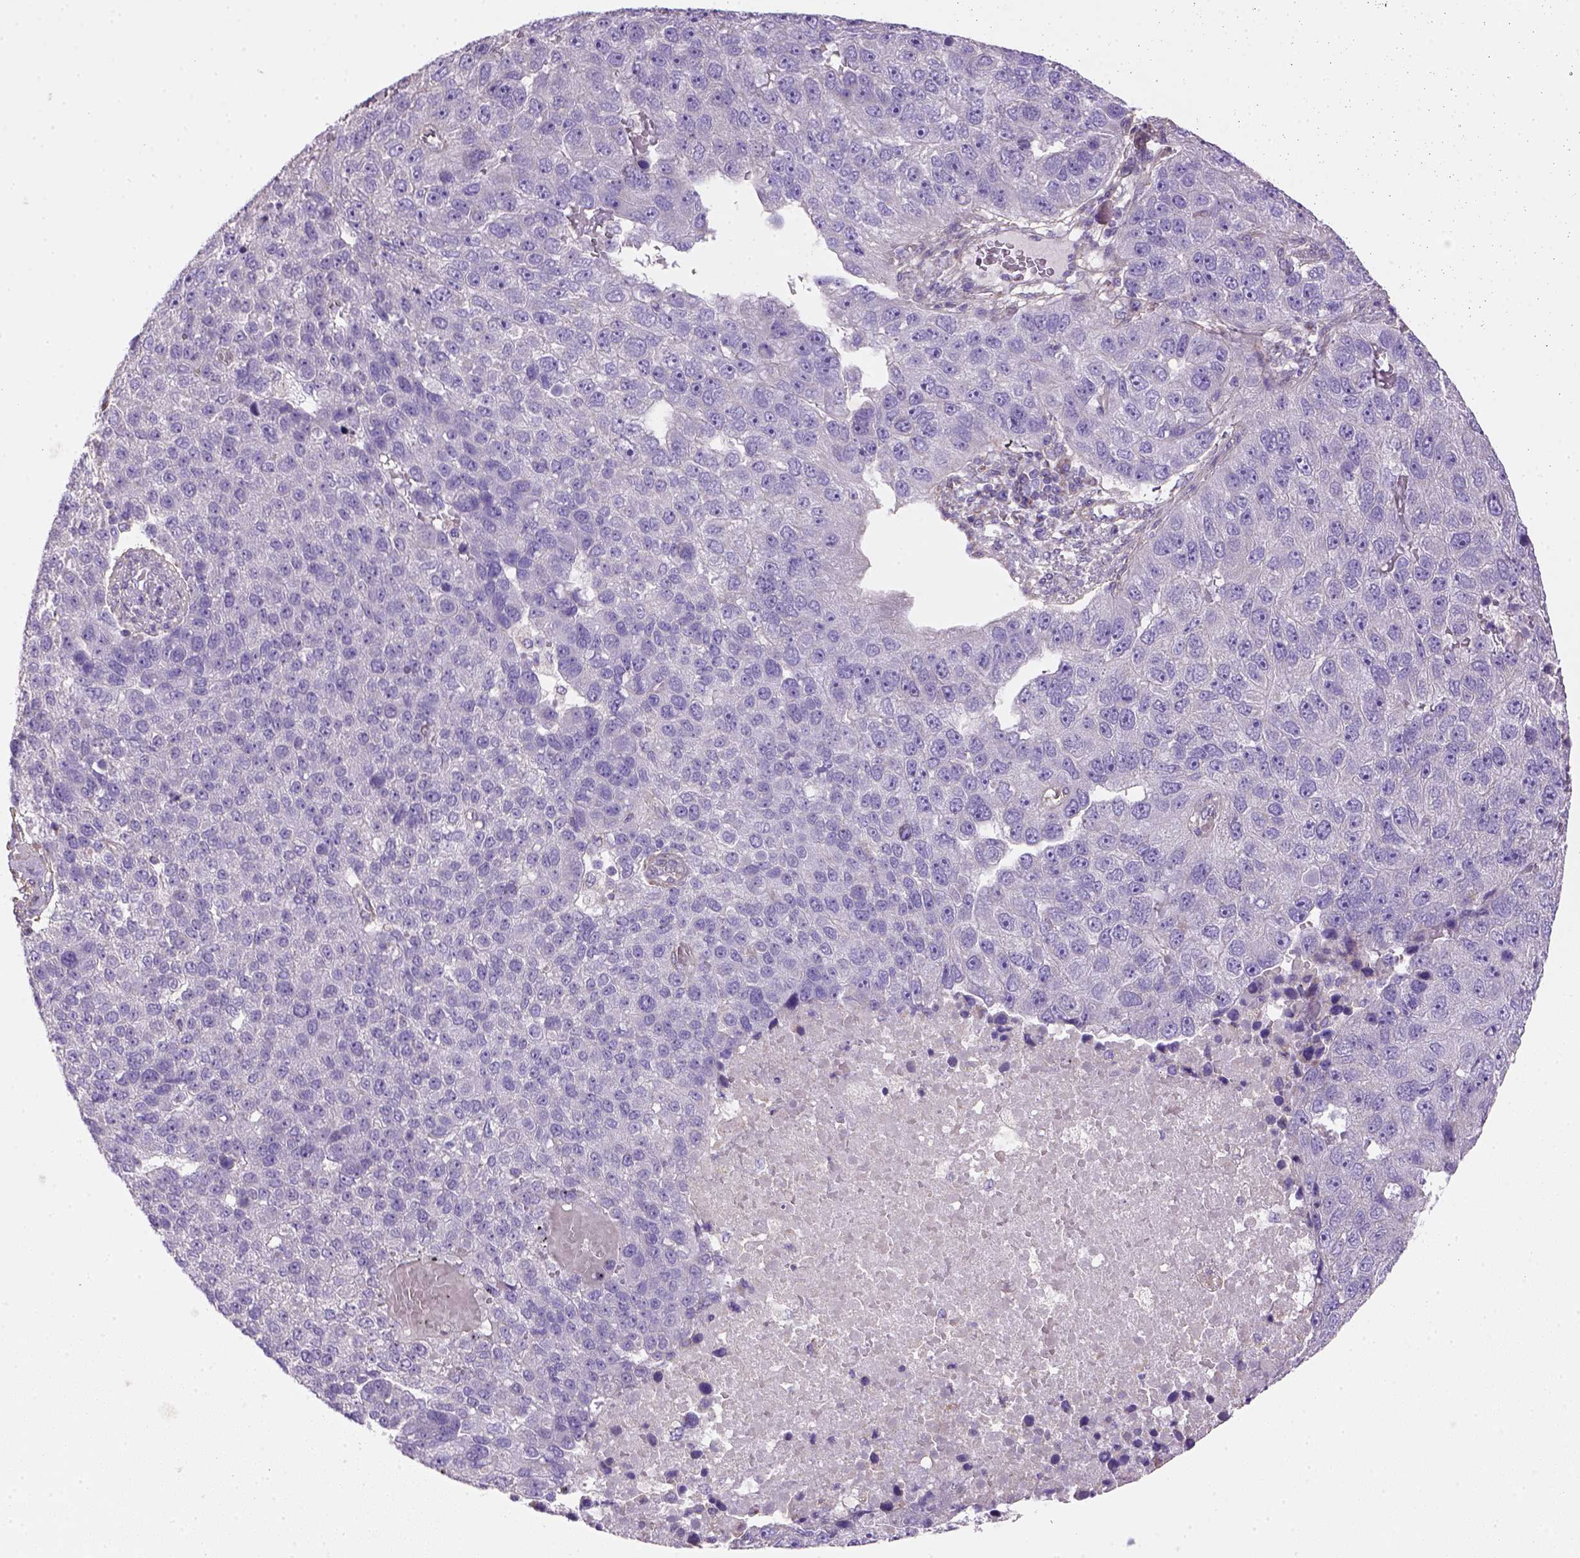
{"staining": {"intensity": "negative", "quantity": "none", "location": "none"}, "tissue": "pancreatic cancer", "cell_type": "Tumor cells", "image_type": "cancer", "snomed": [{"axis": "morphology", "description": "Adenocarcinoma, NOS"}, {"axis": "topography", "description": "Pancreas"}], "caption": "Tumor cells show no significant positivity in pancreatic cancer (adenocarcinoma).", "gene": "HTRA1", "patient": {"sex": "female", "age": 61}}